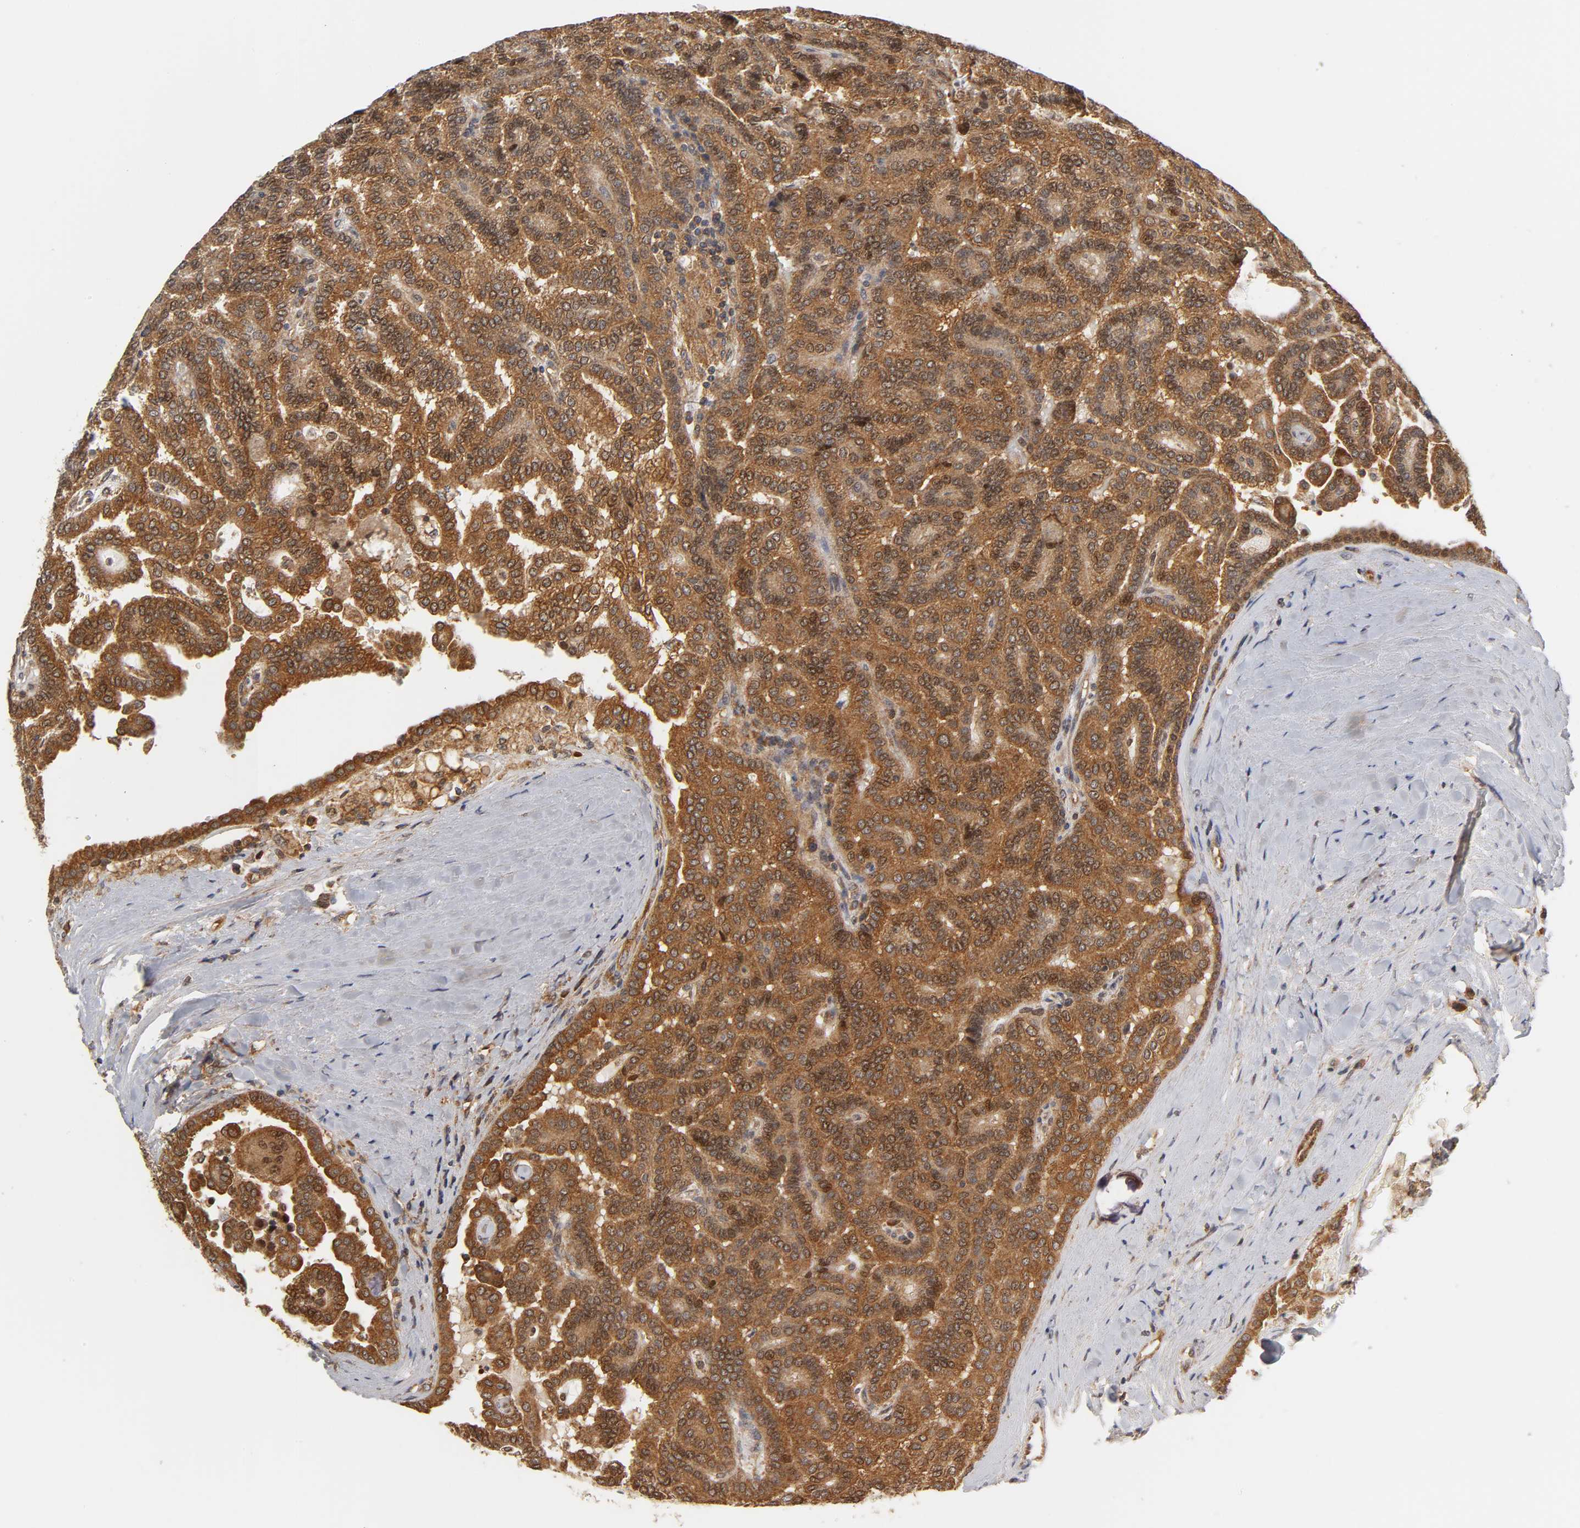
{"staining": {"intensity": "strong", "quantity": ">75%", "location": "cytoplasmic/membranous"}, "tissue": "renal cancer", "cell_type": "Tumor cells", "image_type": "cancer", "snomed": [{"axis": "morphology", "description": "Adenocarcinoma, NOS"}, {"axis": "topography", "description": "Kidney"}], "caption": "The micrograph demonstrates staining of renal cancer (adenocarcinoma), revealing strong cytoplasmic/membranous protein staining (brown color) within tumor cells.", "gene": "PAFAH1B1", "patient": {"sex": "male", "age": 61}}